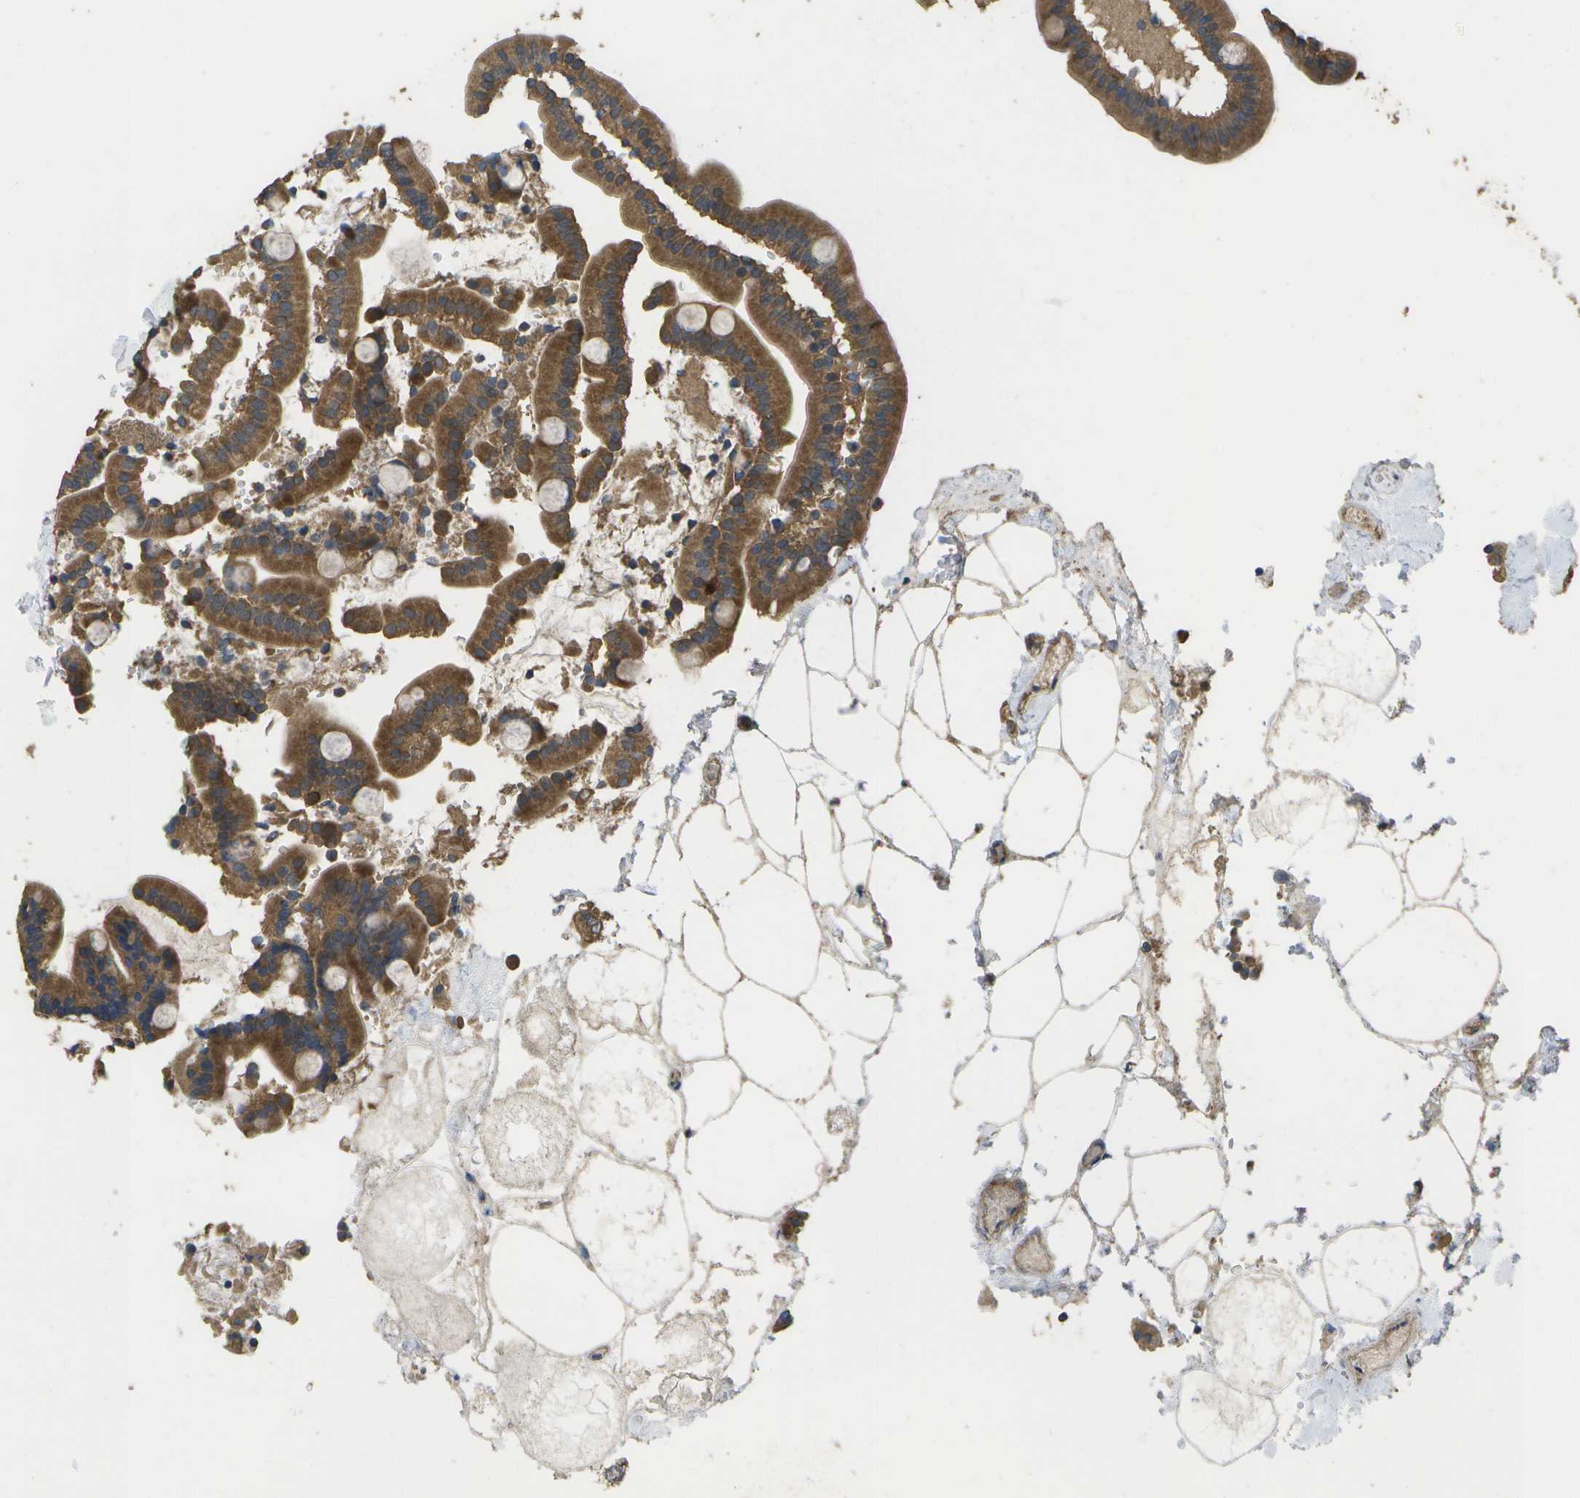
{"staining": {"intensity": "moderate", "quantity": ">75%", "location": "cytoplasmic/membranous"}, "tissue": "duodenum", "cell_type": "Glandular cells", "image_type": "normal", "snomed": [{"axis": "morphology", "description": "Normal tissue, NOS"}, {"axis": "topography", "description": "Duodenum"}], "caption": "Immunohistochemical staining of benign human duodenum displays moderate cytoplasmic/membranous protein staining in approximately >75% of glandular cells. The staining was performed using DAB (3,3'-diaminobenzidine), with brown indicating positive protein expression. Nuclei are stained blue with hematoxylin.", "gene": "SACS", "patient": {"sex": "male", "age": 54}}